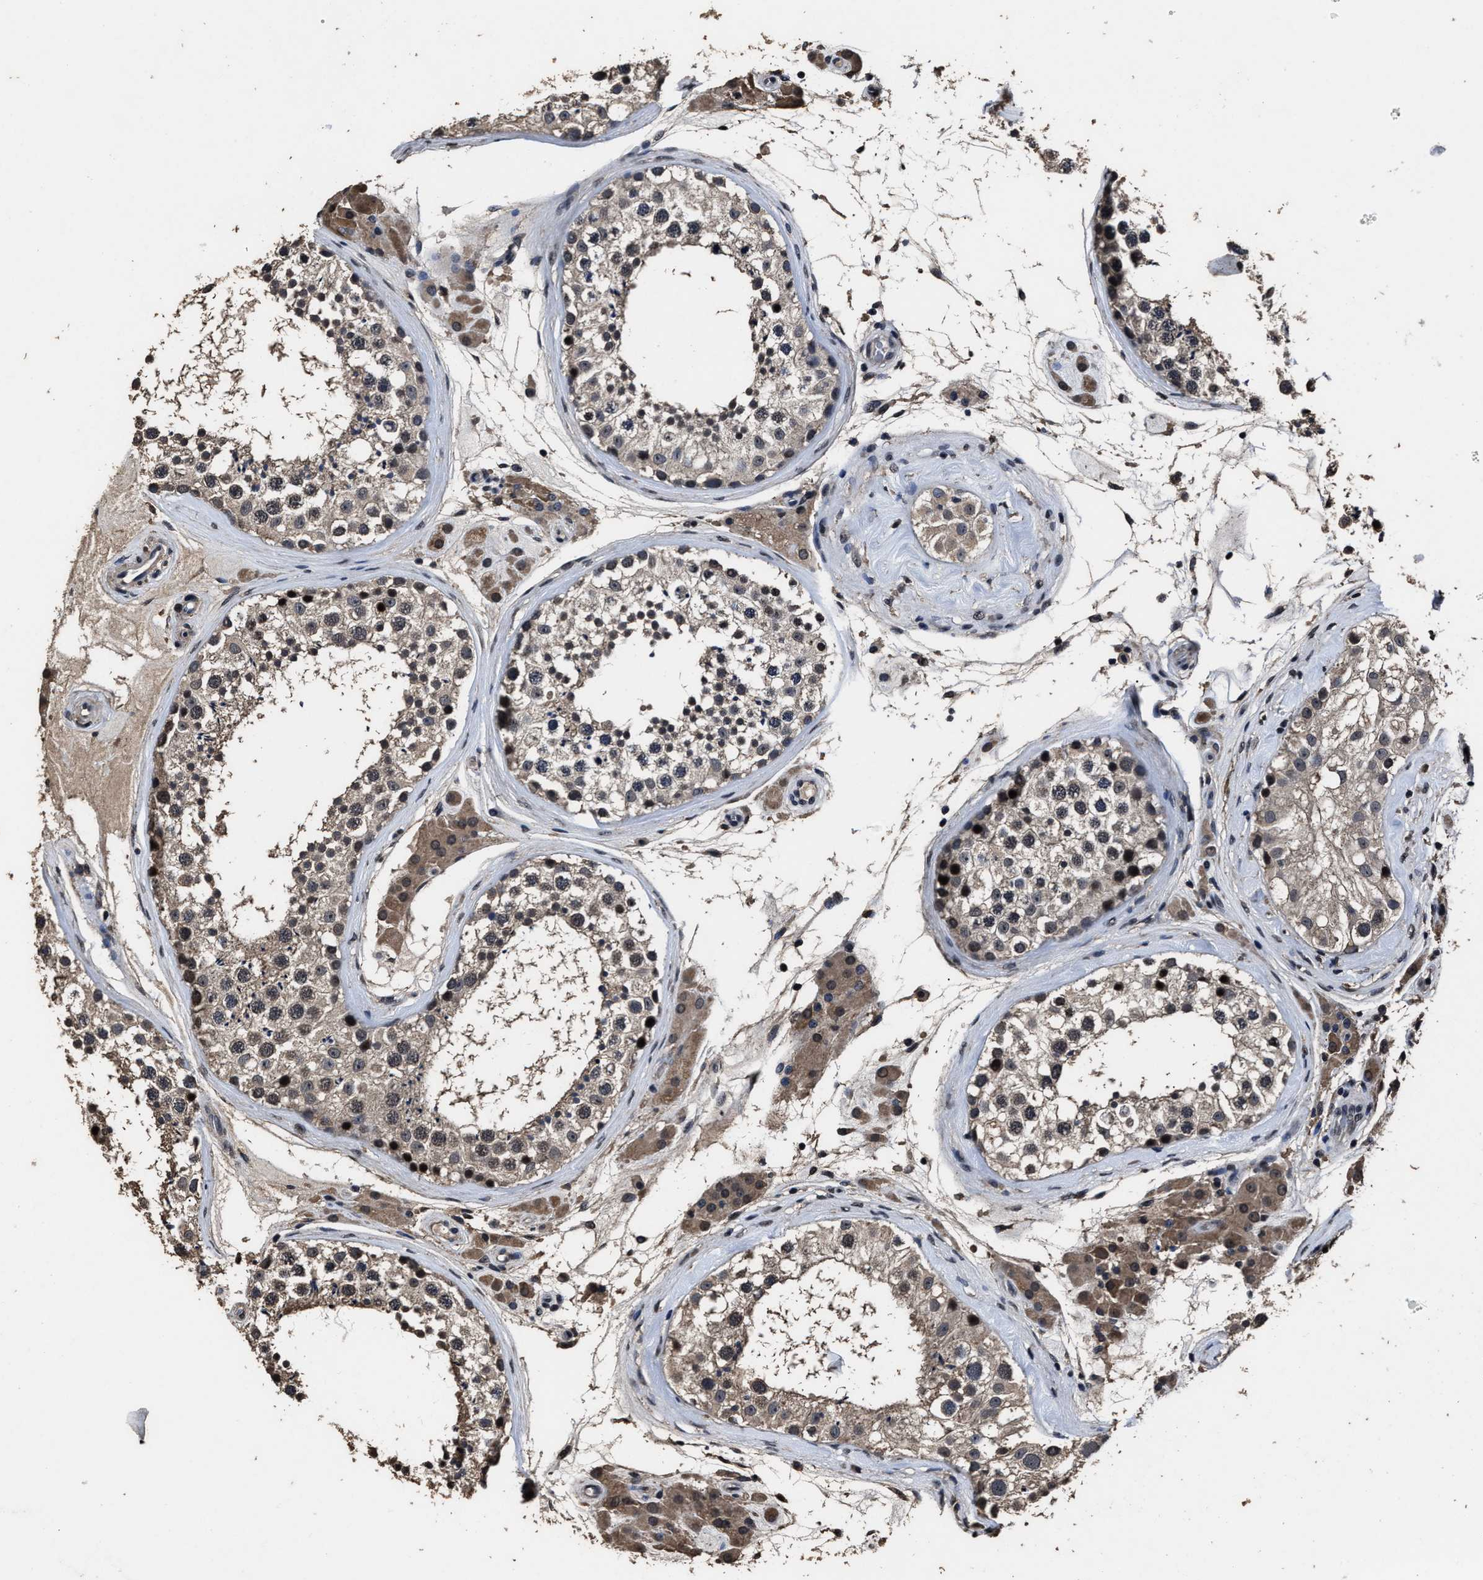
{"staining": {"intensity": "weak", "quantity": ">75%", "location": "cytoplasmic/membranous,nuclear"}, "tissue": "testis", "cell_type": "Cells in seminiferous ducts", "image_type": "normal", "snomed": [{"axis": "morphology", "description": "Normal tissue, NOS"}, {"axis": "topography", "description": "Testis"}], "caption": "High-magnification brightfield microscopy of normal testis stained with DAB (3,3'-diaminobenzidine) (brown) and counterstained with hematoxylin (blue). cells in seminiferous ducts exhibit weak cytoplasmic/membranous,nuclear positivity is present in approximately>75% of cells.", "gene": "RSBN1L", "patient": {"sex": "male", "age": 46}}